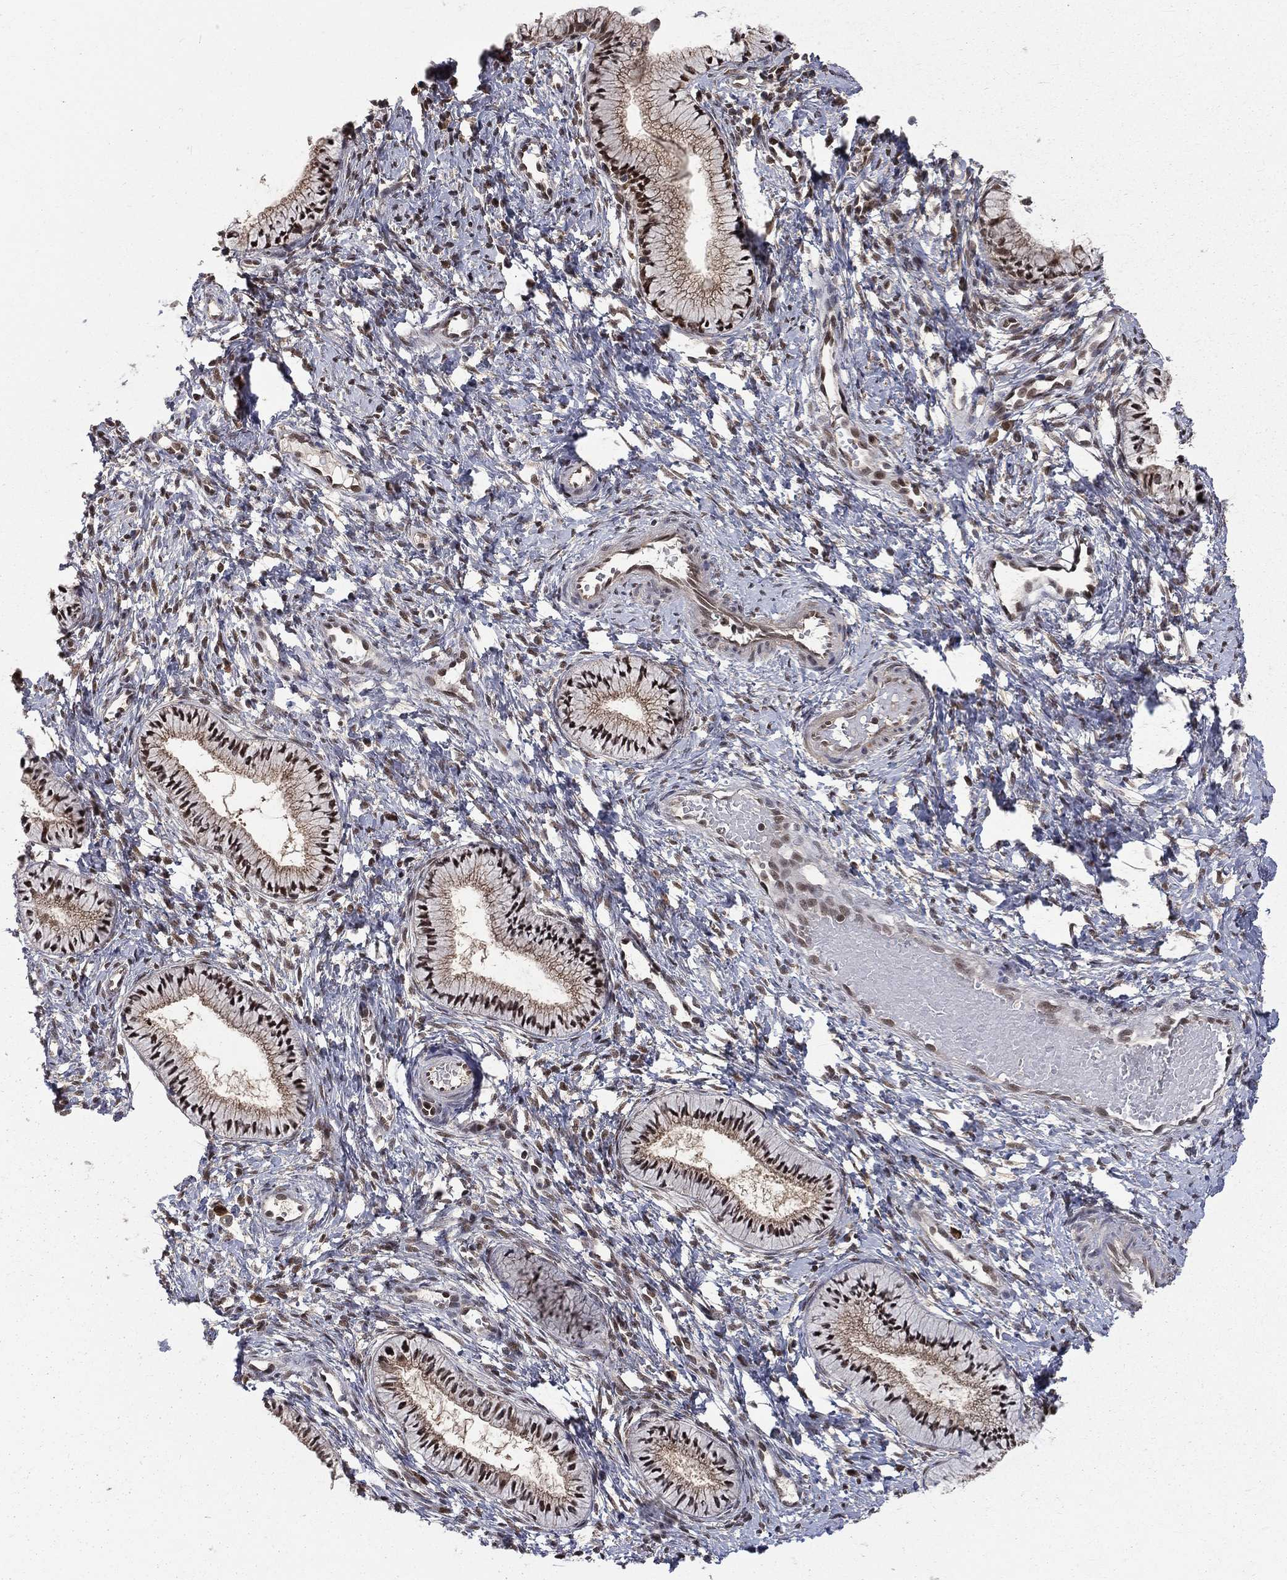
{"staining": {"intensity": "strong", "quantity": ">75%", "location": "nuclear"}, "tissue": "cervix", "cell_type": "Glandular cells", "image_type": "normal", "snomed": [{"axis": "morphology", "description": "Normal tissue, NOS"}, {"axis": "topography", "description": "Cervix"}], "caption": "Glandular cells exhibit strong nuclear expression in approximately >75% of cells in benign cervix.", "gene": "JMJD6", "patient": {"sex": "female", "age": 39}}